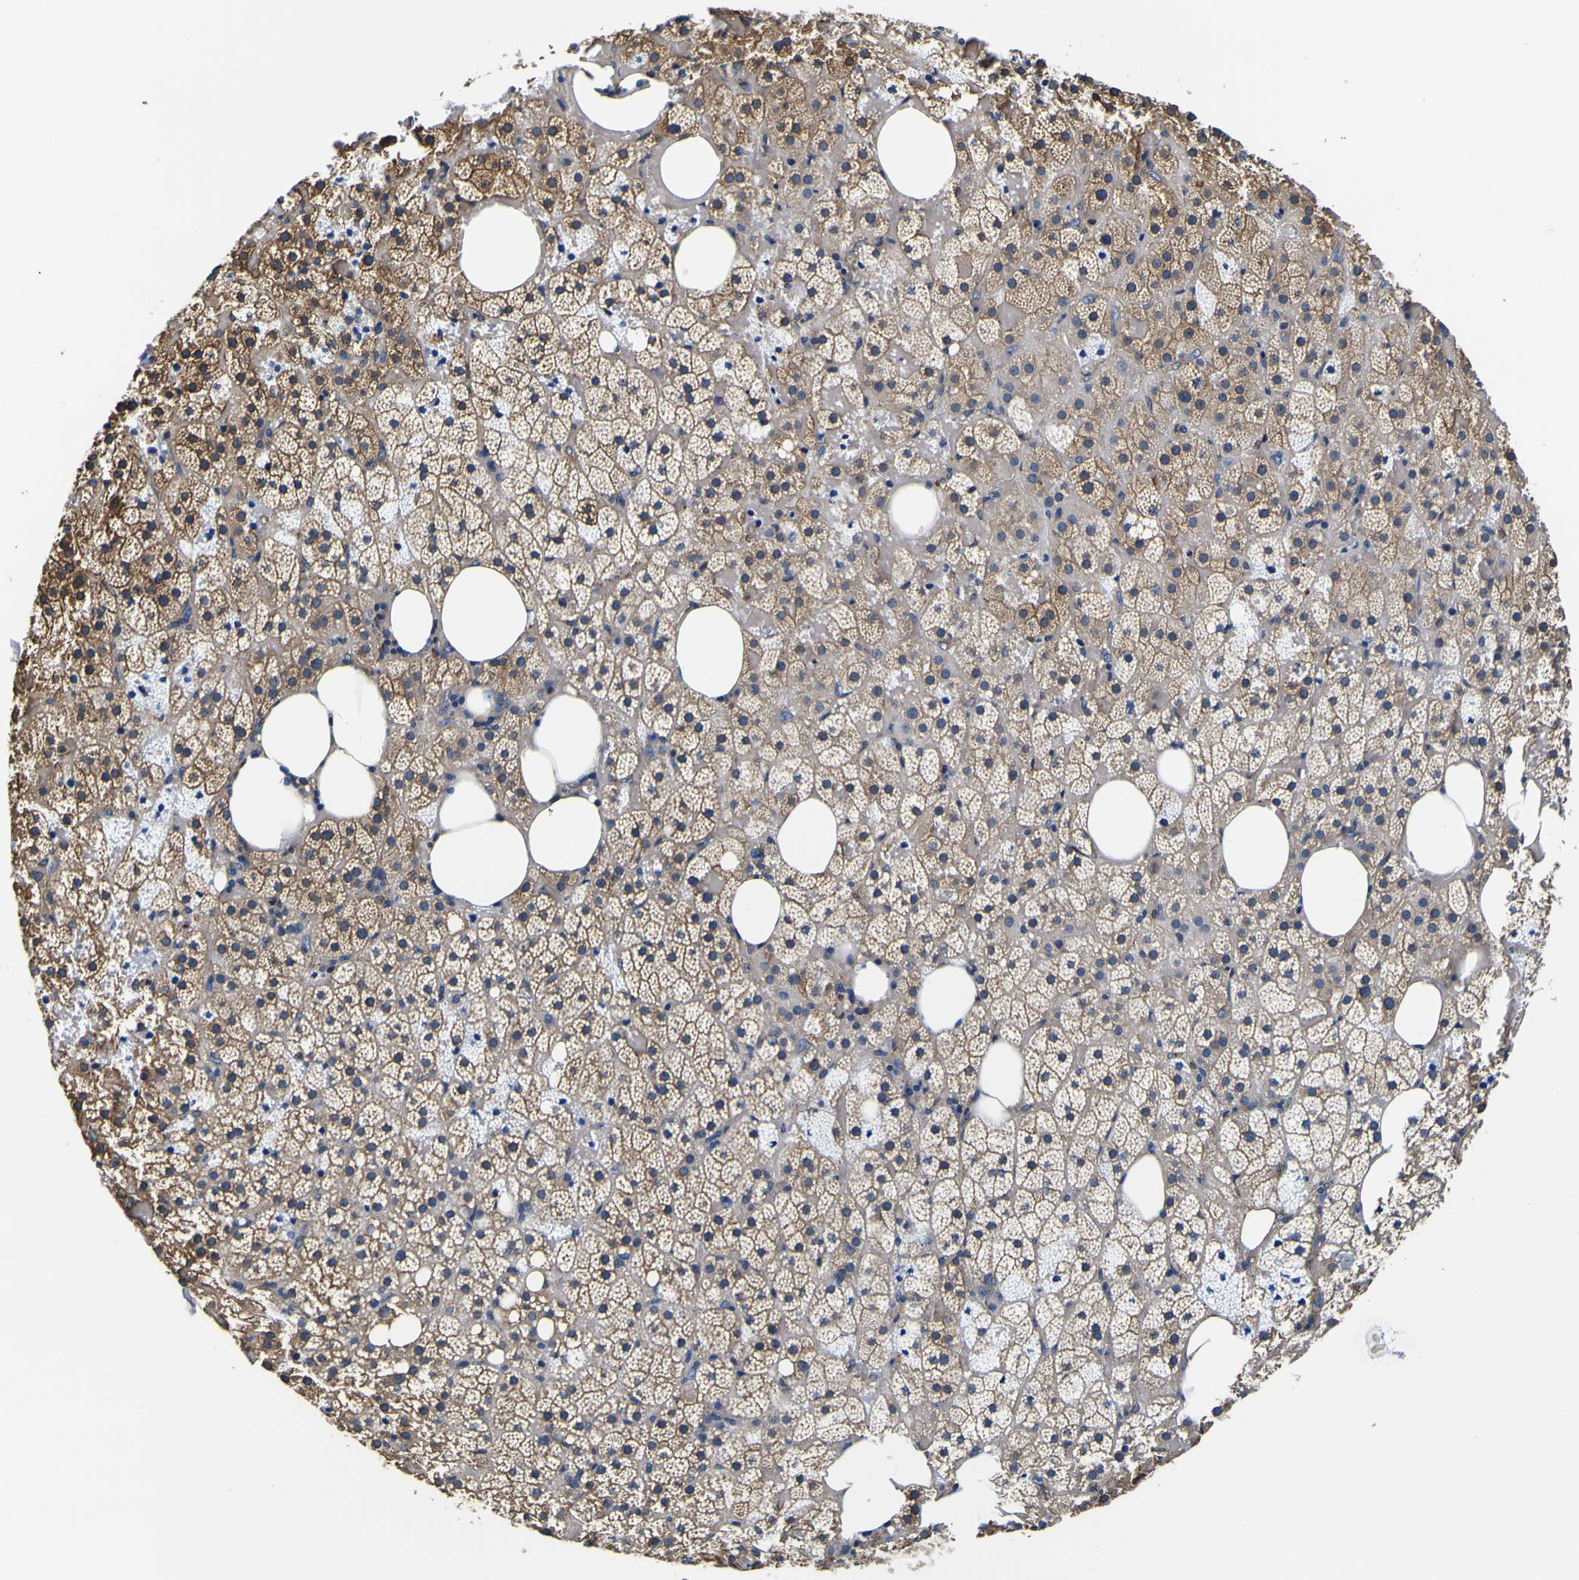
{"staining": {"intensity": "moderate", "quantity": ">75%", "location": "cytoplasmic/membranous"}, "tissue": "adrenal gland", "cell_type": "Glandular cells", "image_type": "normal", "snomed": [{"axis": "morphology", "description": "Normal tissue, NOS"}, {"axis": "topography", "description": "Adrenal gland"}], "caption": "Immunohistochemistry (IHC) of normal adrenal gland demonstrates medium levels of moderate cytoplasmic/membranous expression in about >75% of glandular cells.", "gene": "TUBA1B", "patient": {"sex": "female", "age": 59}}